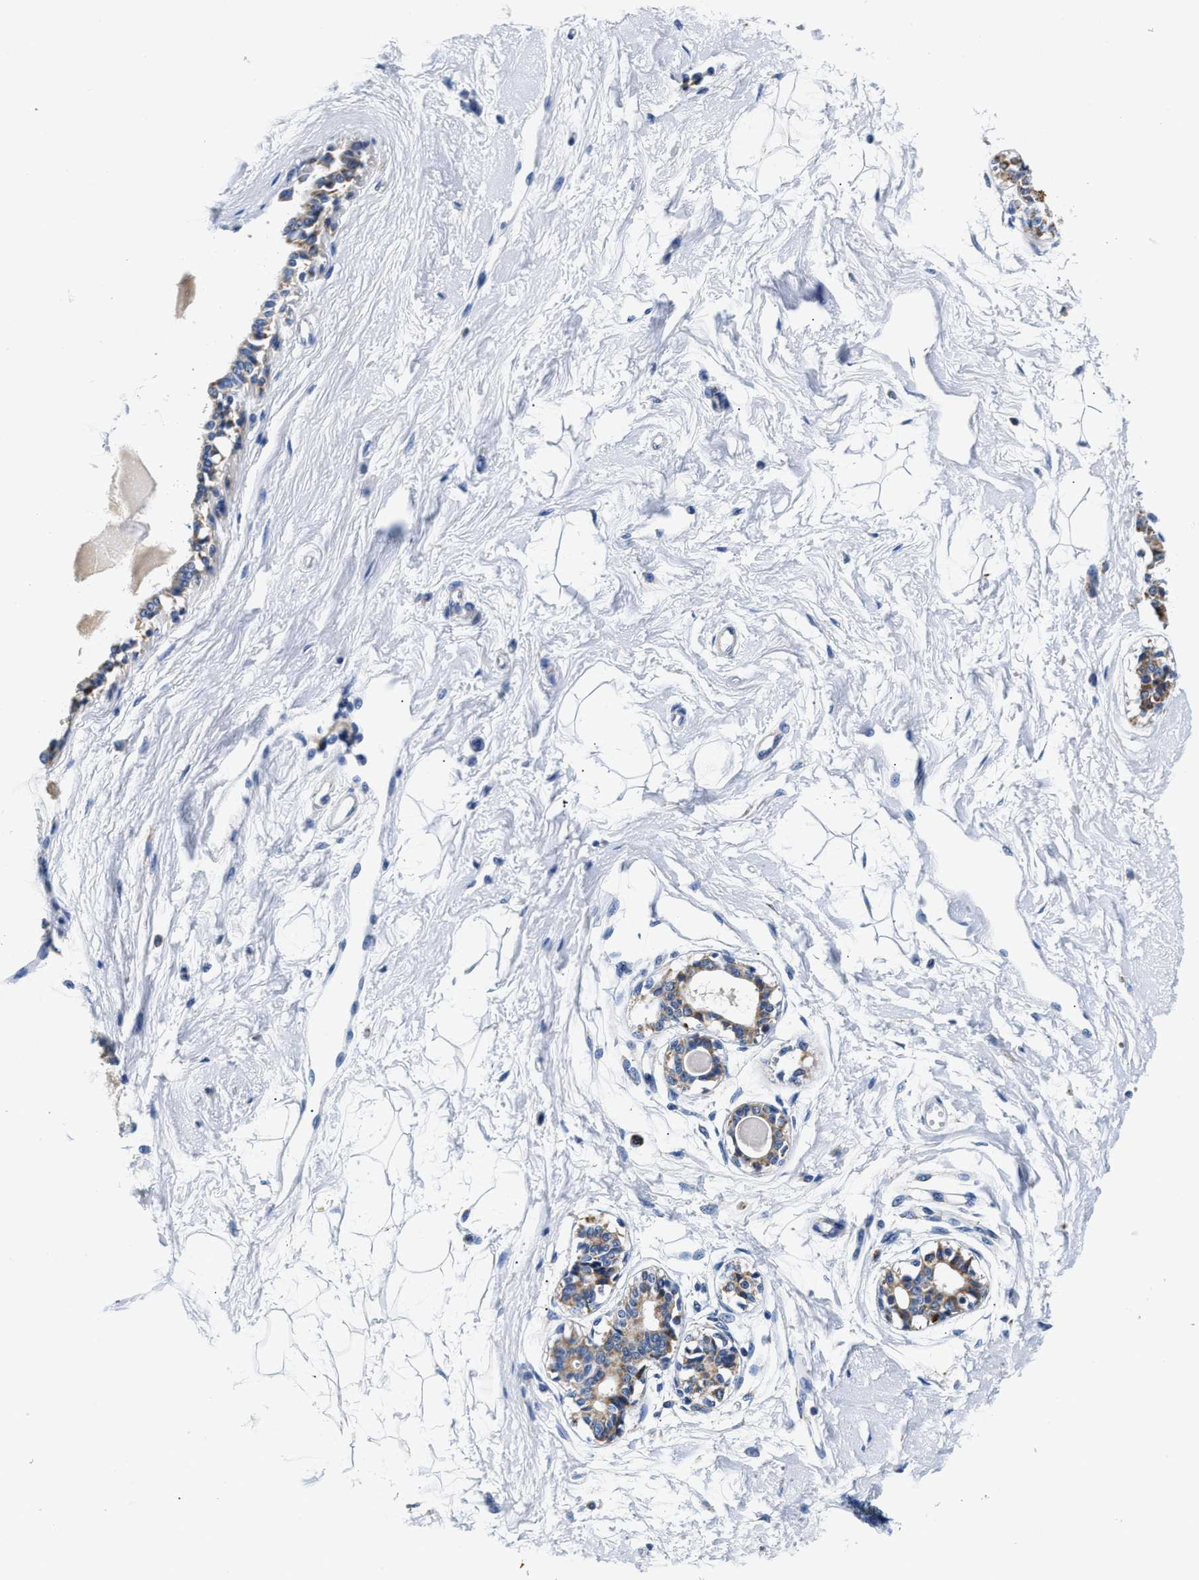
{"staining": {"intensity": "negative", "quantity": "none", "location": "none"}, "tissue": "breast", "cell_type": "Adipocytes", "image_type": "normal", "snomed": [{"axis": "morphology", "description": "Normal tissue, NOS"}, {"axis": "topography", "description": "Breast"}], "caption": "Histopathology image shows no significant protein positivity in adipocytes of benign breast. (DAB immunohistochemistry visualized using brightfield microscopy, high magnification).", "gene": "ACADVL", "patient": {"sex": "female", "age": 45}}